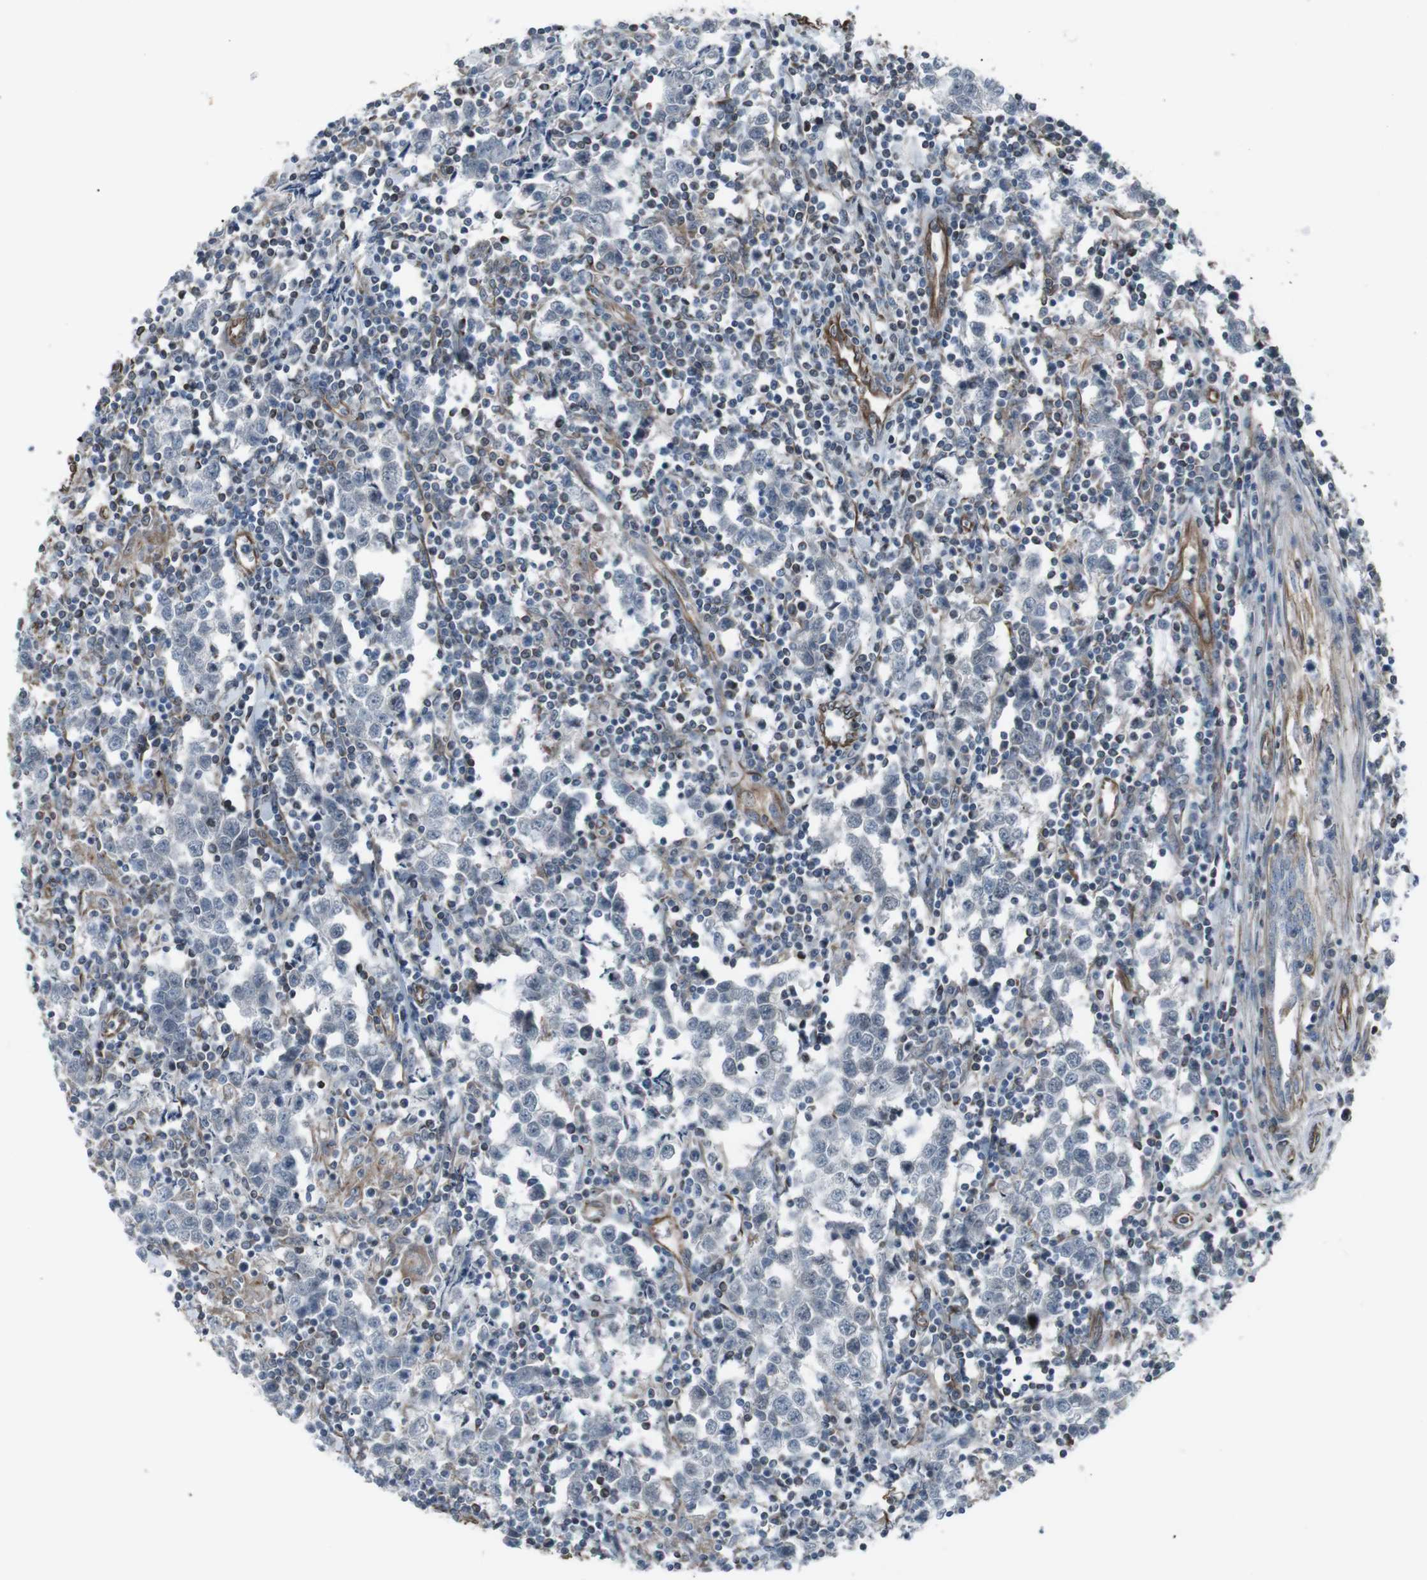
{"staining": {"intensity": "negative", "quantity": "none", "location": "none"}, "tissue": "testis cancer", "cell_type": "Tumor cells", "image_type": "cancer", "snomed": [{"axis": "morphology", "description": "Seminoma, NOS"}, {"axis": "morphology", "description": "Carcinoma, Embryonal, NOS"}, {"axis": "topography", "description": "Testis"}], "caption": "There is no significant expression in tumor cells of testis cancer. (IHC, brightfield microscopy, high magnification).", "gene": "TMEM141", "patient": {"sex": "male", "age": 36}}